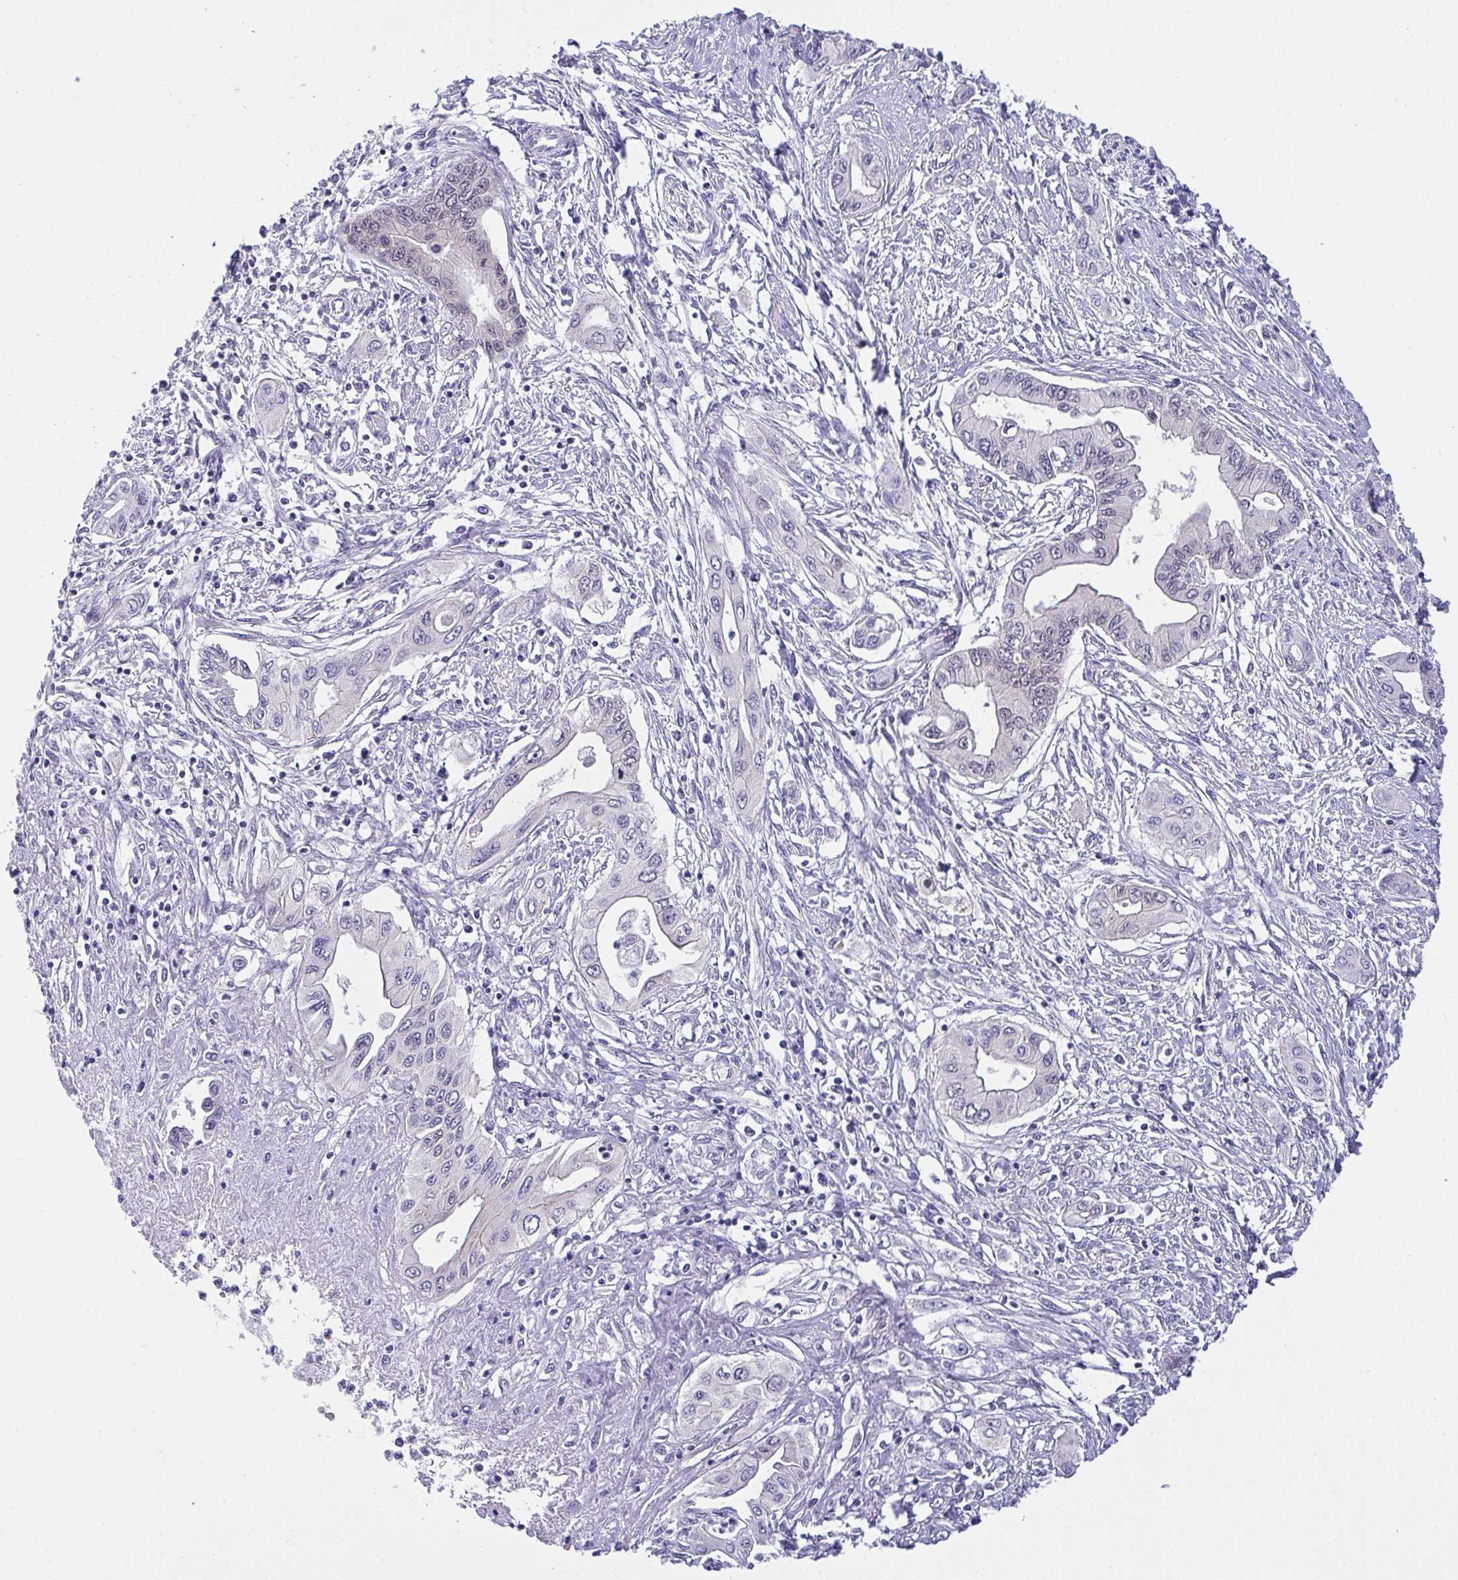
{"staining": {"intensity": "negative", "quantity": "none", "location": "none"}, "tissue": "pancreatic cancer", "cell_type": "Tumor cells", "image_type": "cancer", "snomed": [{"axis": "morphology", "description": "Adenocarcinoma, NOS"}, {"axis": "topography", "description": "Pancreas"}], "caption": "Immunohistochemical staining of human adenocarcinoma (pancreatic) displays no significant expression in tumor cells. Brightfield microscopy of immunohistochemistry (IHC) stained with DAB (brown) and hematoxylin (blue), captured at high magnification.", "gene": "HOXD12", "patient": {"sex": "female", "age": 62}}